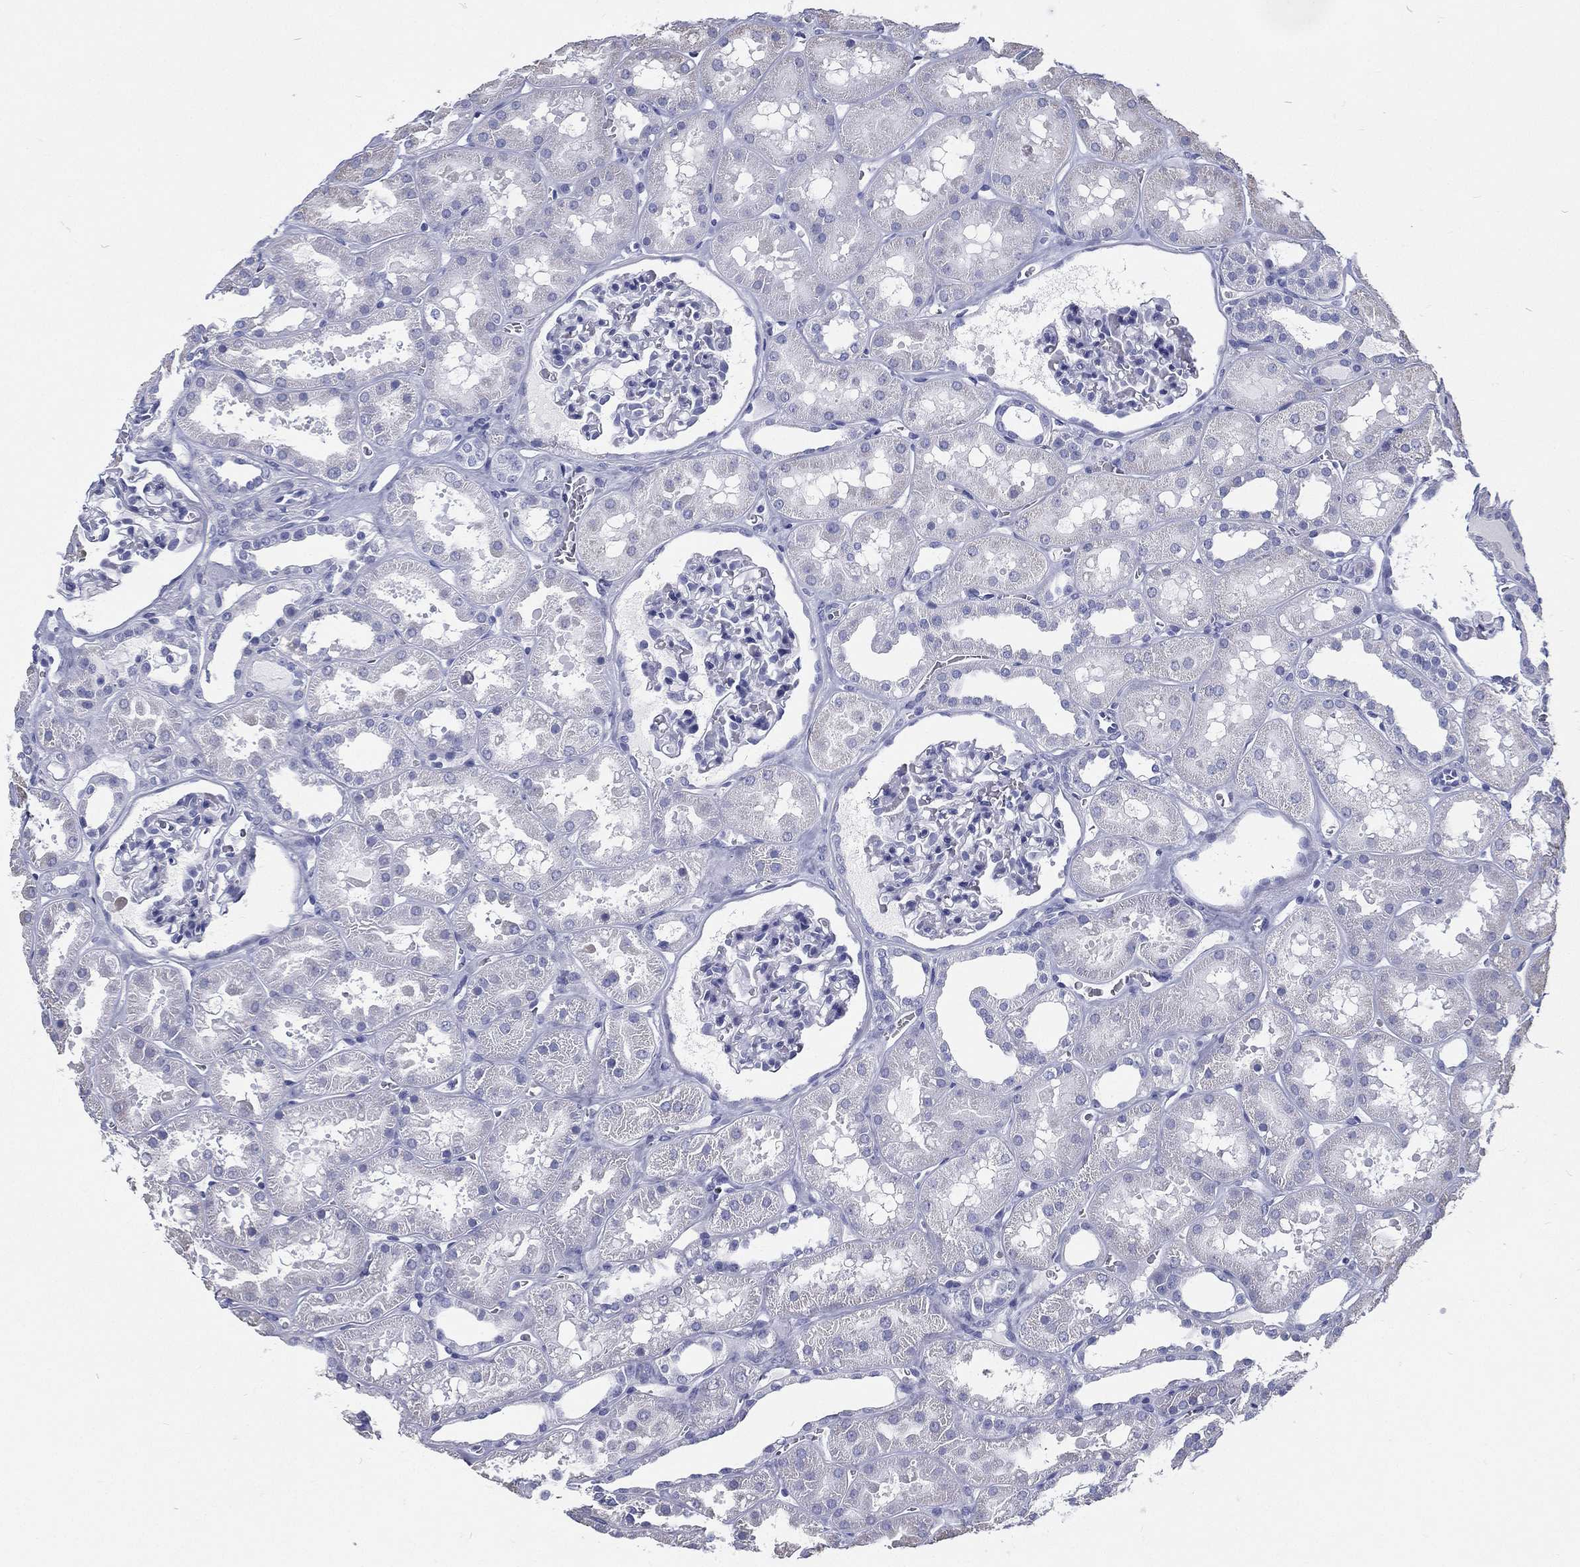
{"staining": {"intensity": "negative", "quantity": "none", "location": "none"}, "tissue": "kidney", "cell_type": "Cells in glomeruli", "image_type": "normal", "snomed": [{"axis": "morphology", "description": "Normal tissue, NOS"}, {"axis": "topography", "description": "Kidney"}], "caption": "DAB (3,3'-diaminobenzidine) immunohistochemical staining of benign human kidney exhibits no significant staining in cells in glomeruli.", "gene": "RSPH4A", "patient": {"sex": "female", "age": 41}}